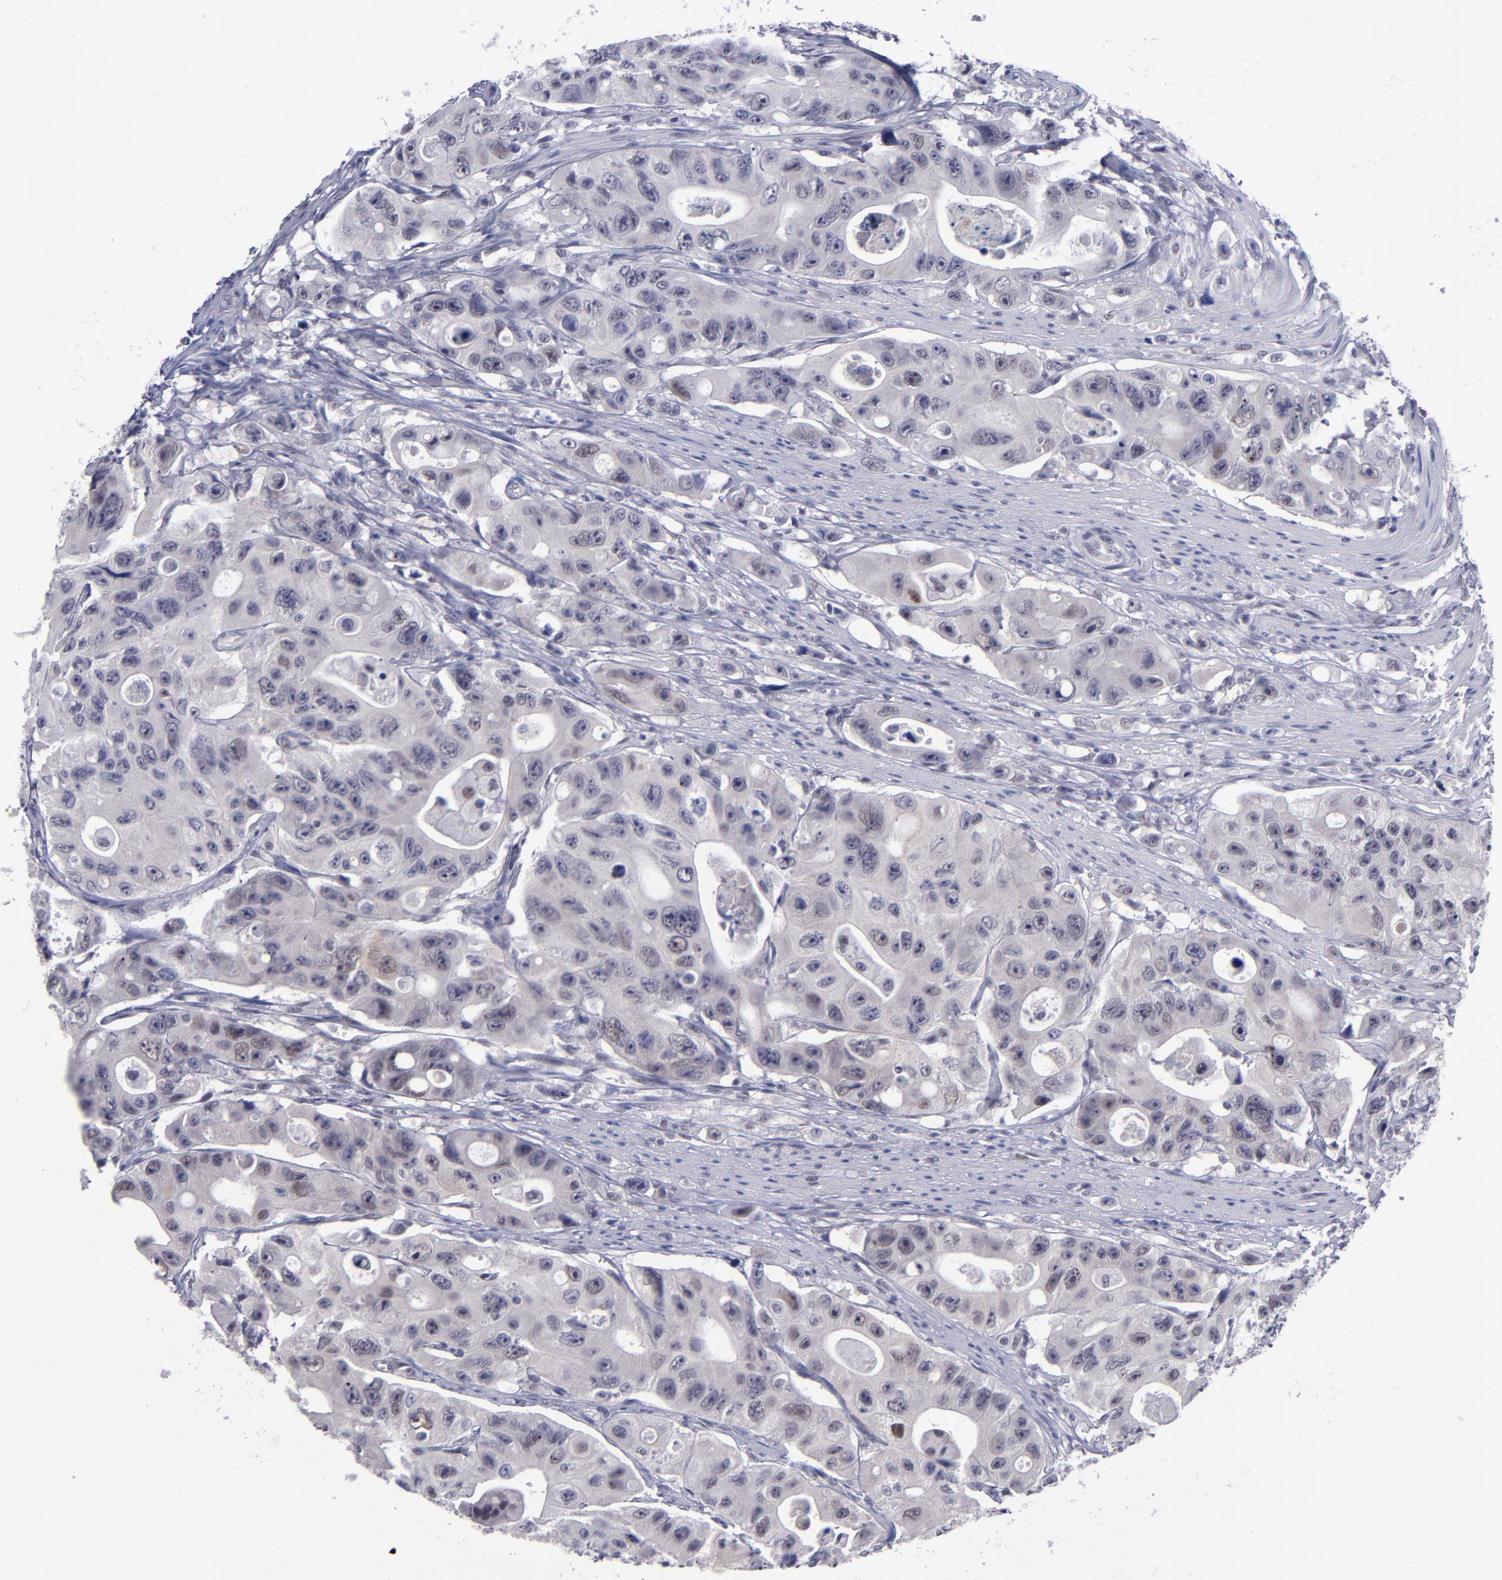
{"staining": {"intensity": "weak", "quantity": "<25%", "location": "nuclear"}, "tissue": "colorectal cancer", "cell_type": "Tumor cells", "image_type": "cancer", "snomed": [{"axis": "morphology", "description": "Adenocarcinoma, NOS"}, {"axis": "topography", "description": "Colon"}], "caption": "Immunohistochemistry of human colorectal cancer reveals no positivity in tumor cells. (Brightfield microscopy of DAB (3,3'-diaminobenzidine) immunohistochemistry (IHC) at high magnification).", "gene": "OTUB2", "patient": {"sex": "female", "age": 46}}